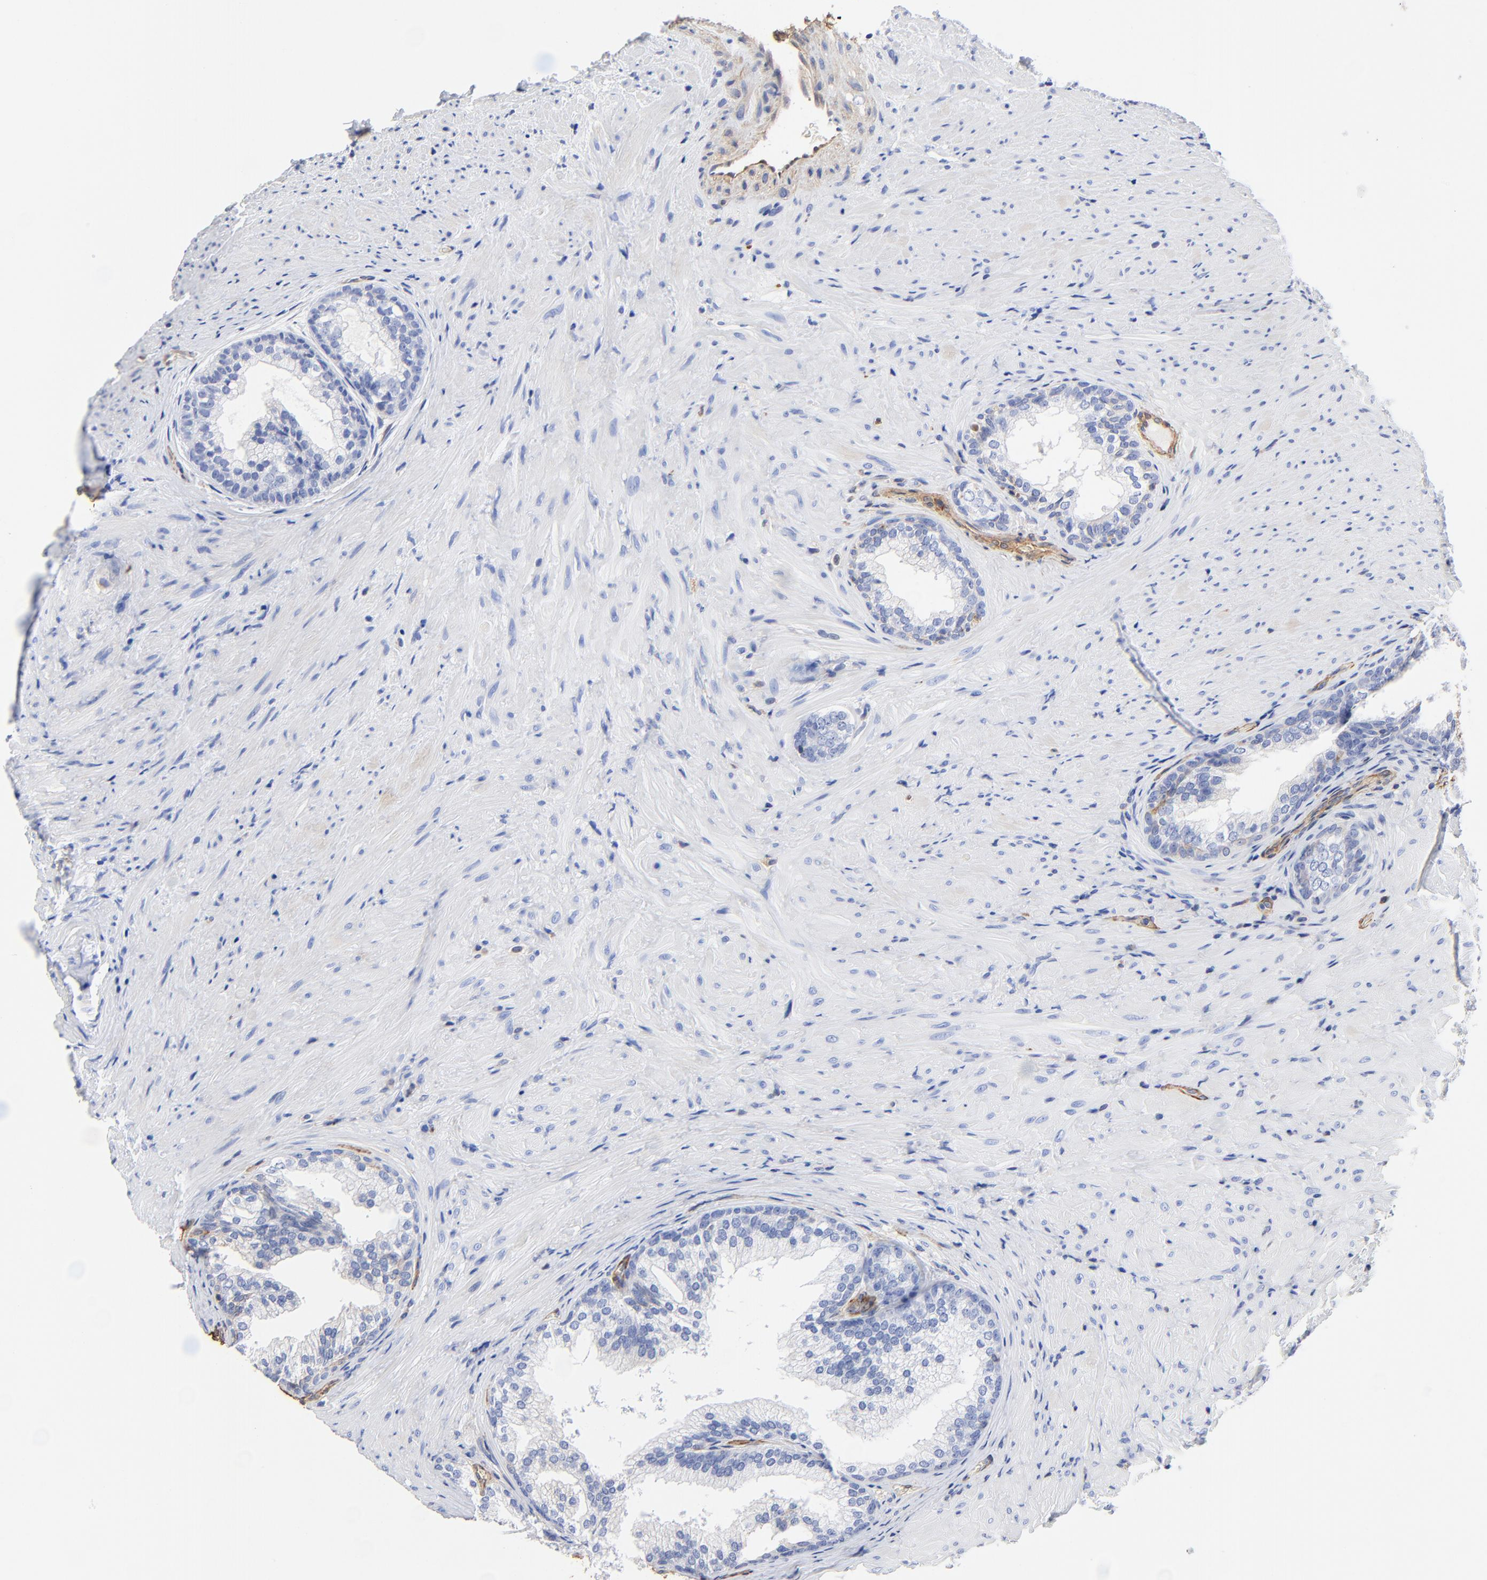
{"staining": {"intensity": "negative", "quantity": "none", "location": "none"}, "tissue": "prostate", "cell_type": "Glandular cells", "image_type": "normal", "snomed": [{"axis": "morphology", "description": "Normal tissue, NOS"}, {"axis": "topography", "description": "Prostate"}], "caption": "Immunohistochemistry image of benign human prostate stained for a protein (brown), which displays no expression in glandular cells.", "gene": "TAGLN2", "patient": {"sex": "male", "age": 76}}